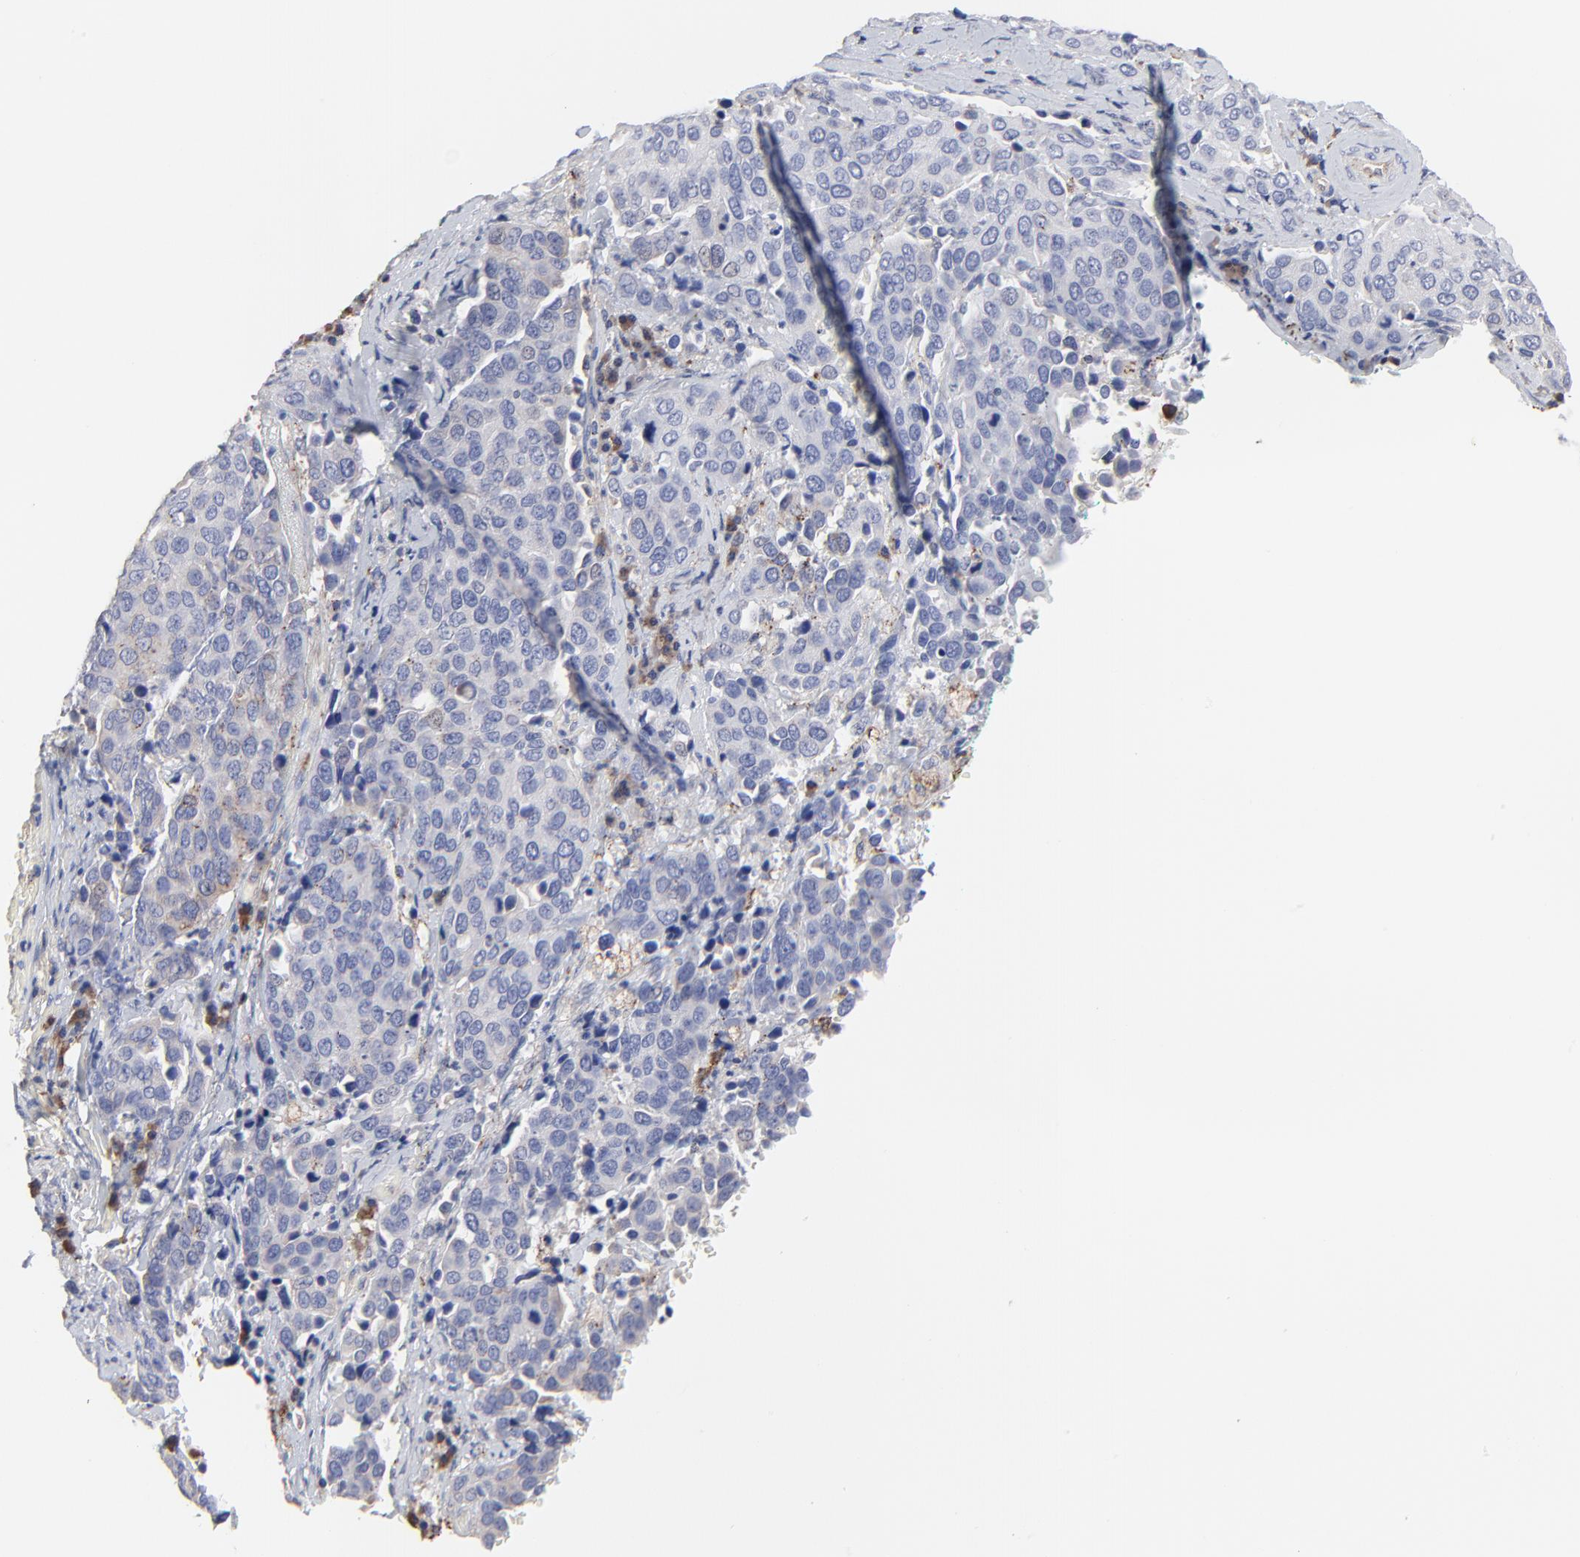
{"staining": {"intensity": "negative", "quantity": "none", "location": "none"}, "tissue": "cervical cancer", "cell_type": "Tumor cells", "image_type": "cancer", "snomed": [{"axis": "morphology", "description": "Squamous cell carcinoma, NOS"}, {"axis": "topography", "description": "Cervix"}], "caption": "A micrograph of human cervical squamous cell carcinoma is negative for staining in tumor cells.", "gene": "TRIM22", "patient": {"sex": "female", "age": 54}}